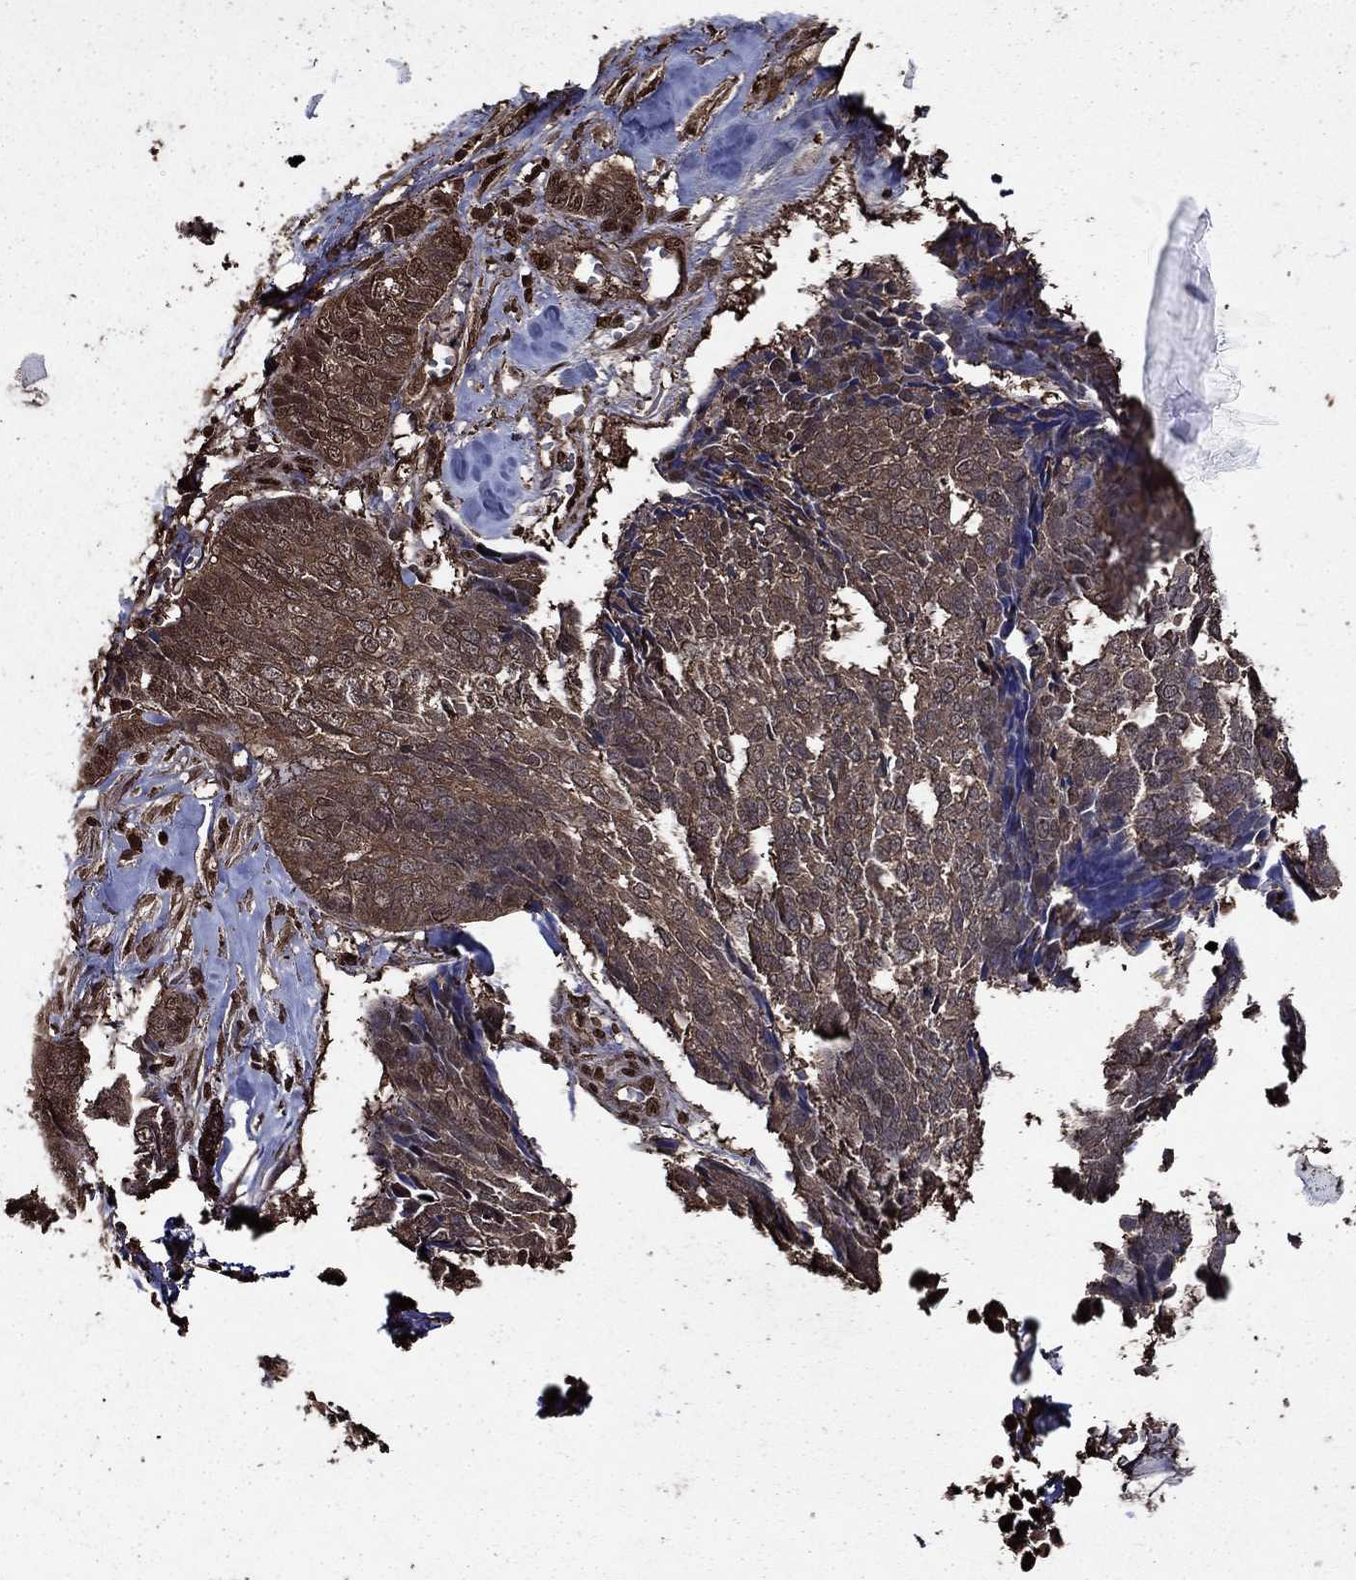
{"staining": {"intensity": "moderate", "quantity": ">75%", "location": "cytoplasmic/membranous"}, "tissue": "skin cancer", "cell_type": "Tumor cells", "image_type": "cancer", "snomed": [{"axis": "morphology", "description": "Basal cell carcinoma"}, {"axis": "topography", "description": "Skin"}], "caption": "This is an image of immunohistochemistry (IHC) staining of skin cancer, which shows moderate positivity in the cytoplasmic/membranous of tumor cells.", "gene": "GAPDH", "patient": {"sex": "male", "age": 86}}